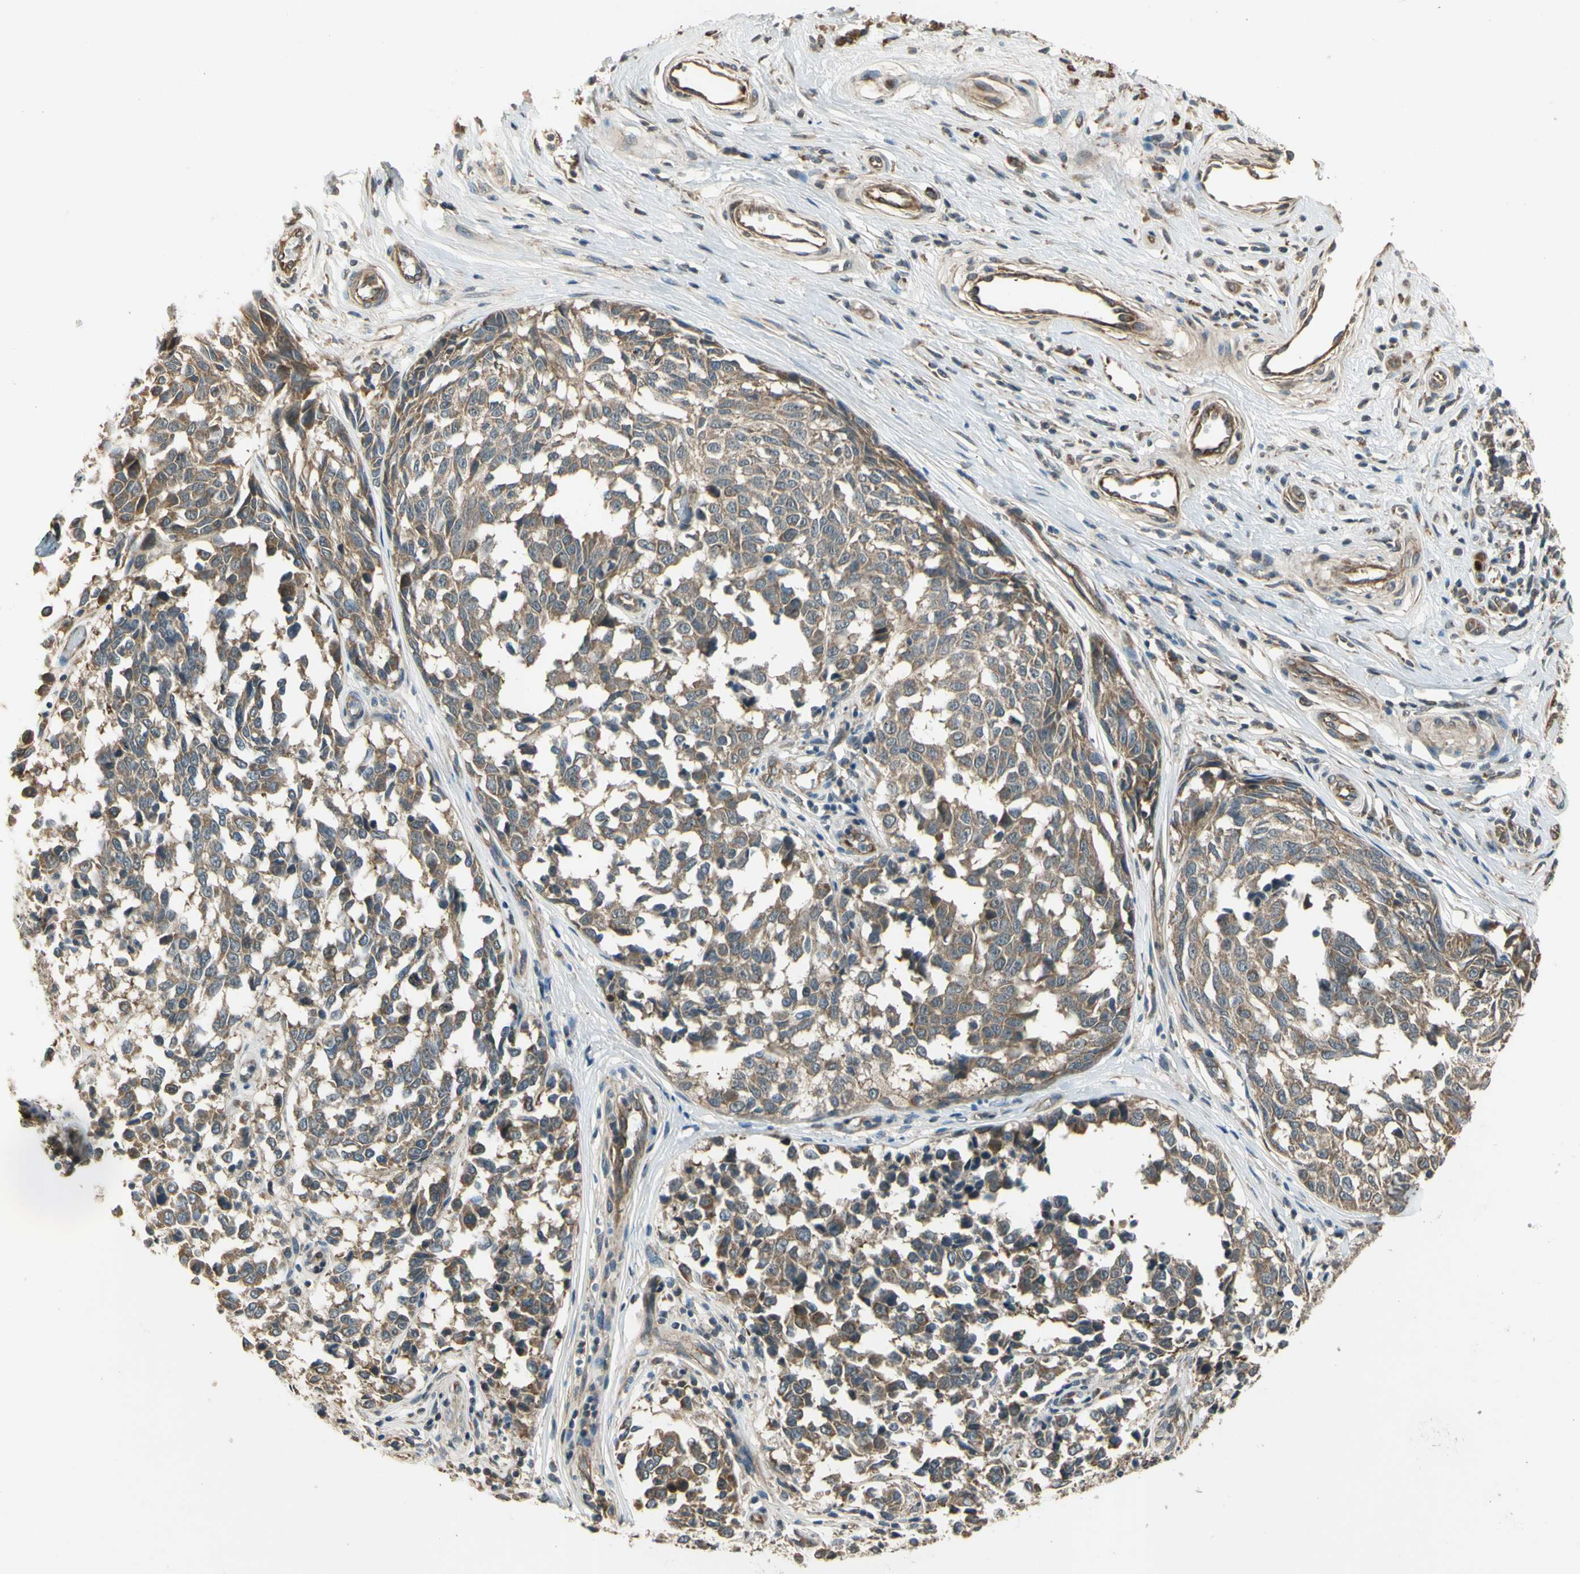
{"staining": {"intensity": "moderate", "quantity": "25%-75%", "location": "cytoplasmic/membranous"}, "tissue": "melanoma", "cell_type": "Tumor cells", "image_type": "cancer", "snomed": [{"axis": "morphology", "description": "Malignant melanoma, NOS"}, {"axis": "topography", "description": "Skin"}], "caption": "High-magnification brightfield microscopy of malignant melanoma stained with DAB (brown) and counterstained with hematoxylin (blue). tumor cells exhibit moderate cytoplasmic/membranous positivity is identified in approximately25%-75% of cells.", "gene": "EFNB2", "patient": {"sex": "female", "age": 64}}